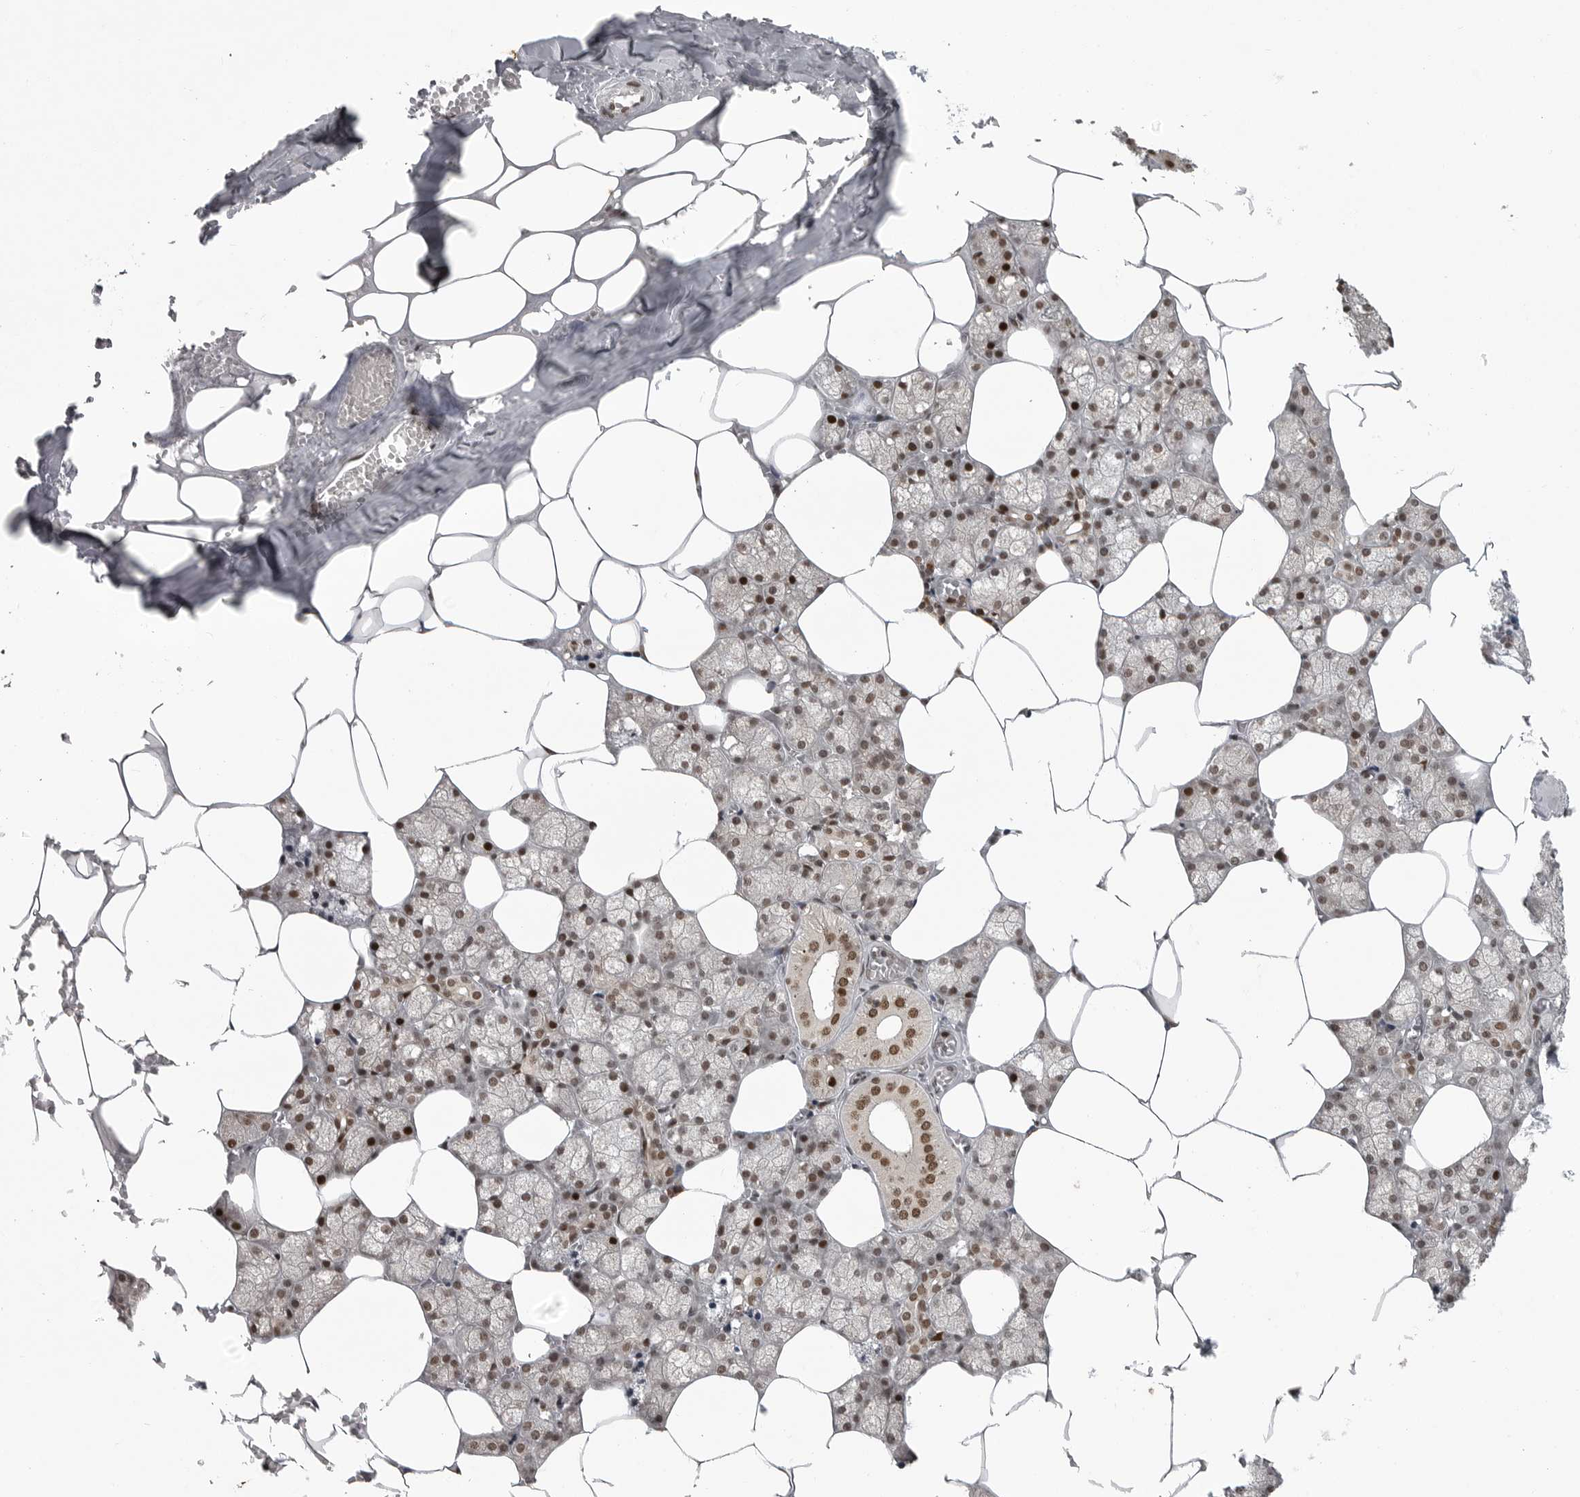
{"staining": {"intensity": "strong", "quantity": "25%-75%", "location": "nuclear"}, "tissue": "salivary gland", "cell_type": "Glandular cells", "image_type": "normal", "snomed": [{"axis": "morphology", "description": "Normal tissue, NOS"}, {"axis": "topography", "description": "Salivary gland"}], "caption": "About 25%-75% of glandular cells in unremarkable human salivary gland demonstrate strong nuclear protein expression as visualized by brown immunohistochemical staining.", "gene": "YAF2", "patient": {"sex": "male", "age": 62}}